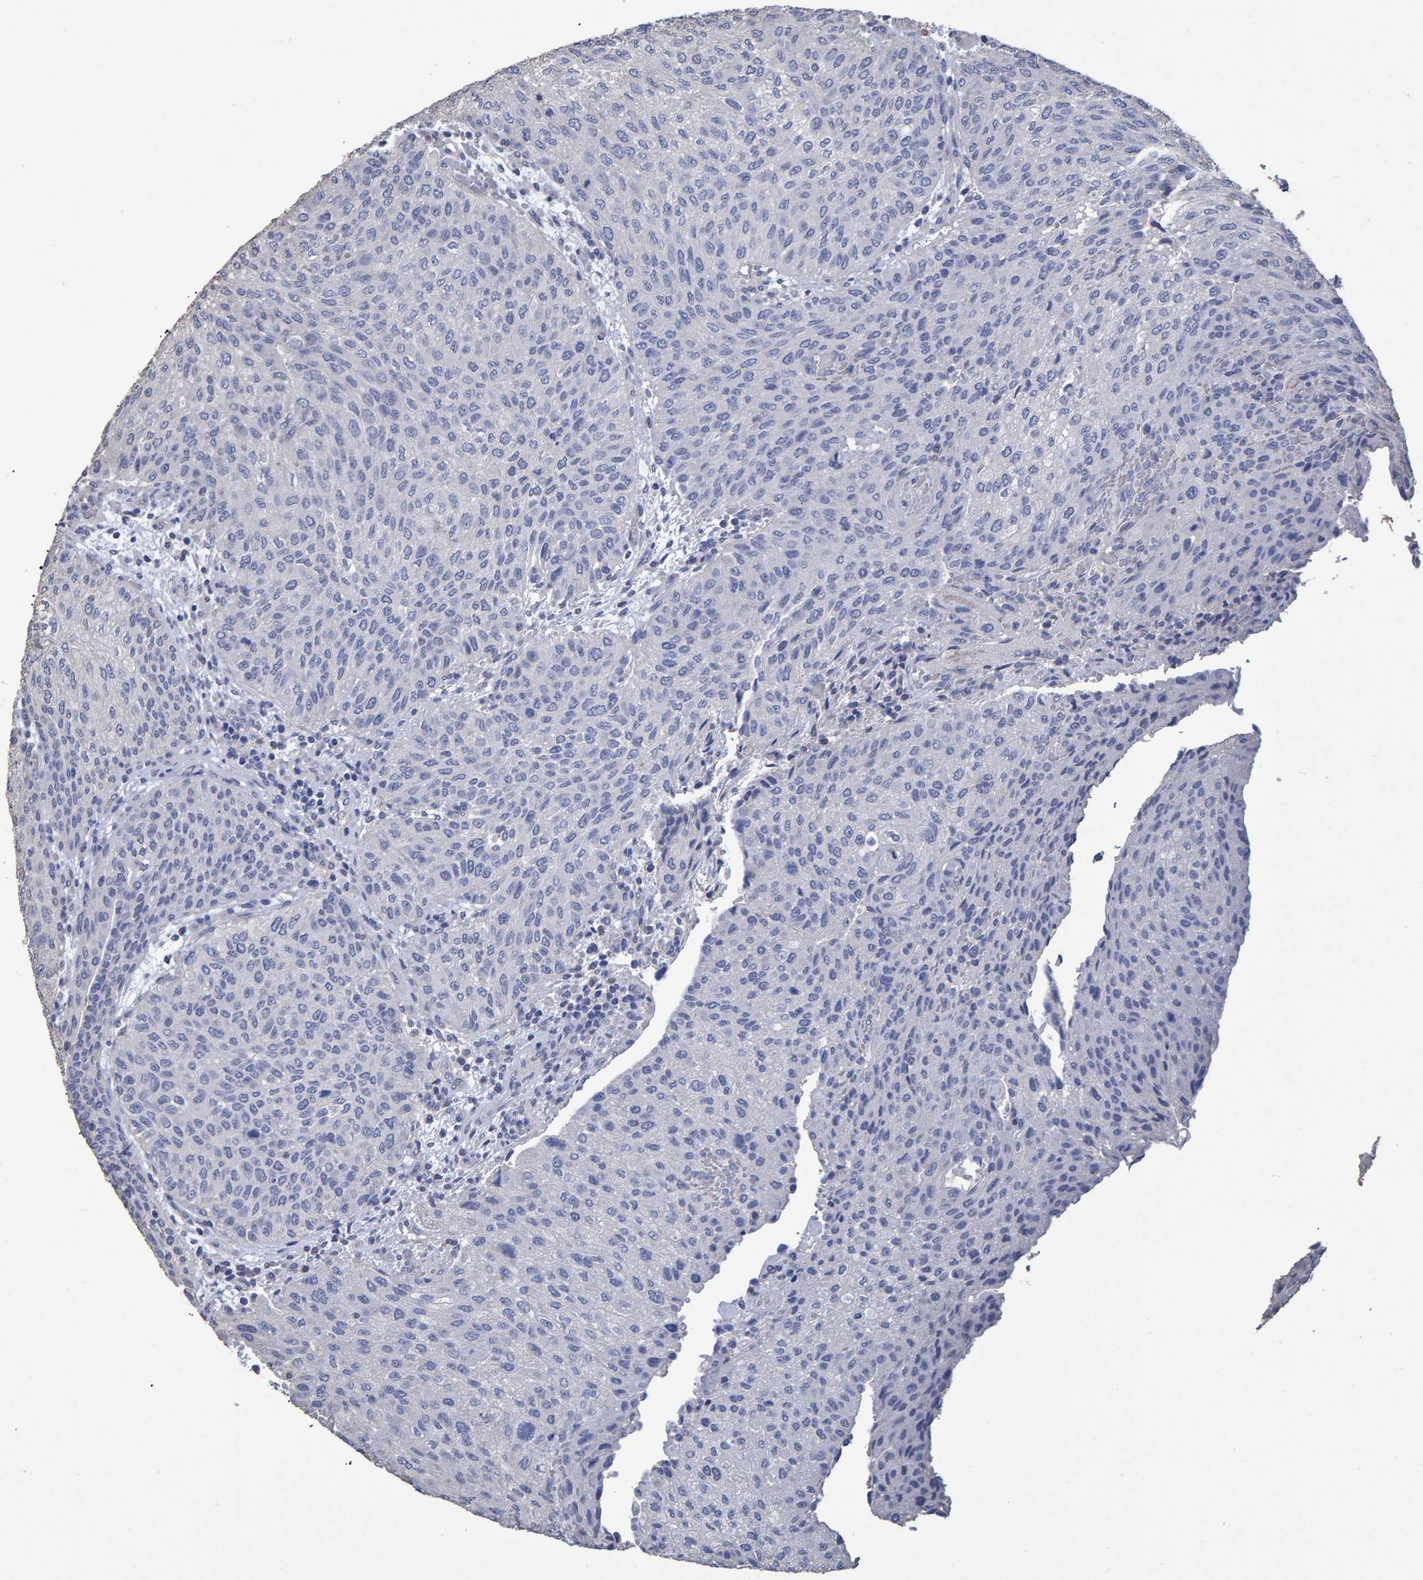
{"staining": {"intensity": "negative", "quantity": "none", "location": "none"}, "tissue": "urothelial cancer", "cell_type": "Tumor cells", "image_type": "cancer", "snomed": [{"axis": "morphology", "description": "Urothelial carcinoma, Low grade"}, {"axis": "morphology", "description": "Urothelial carcinoma, High grade"}, {"axis": "topography", "description": "Urinary bladder"}], "caption": "Tumor cells show no significant protein positivity in urothelial cancer.", "gene": "HEMGN", "patient": {"sex": "male", "age": 35}}